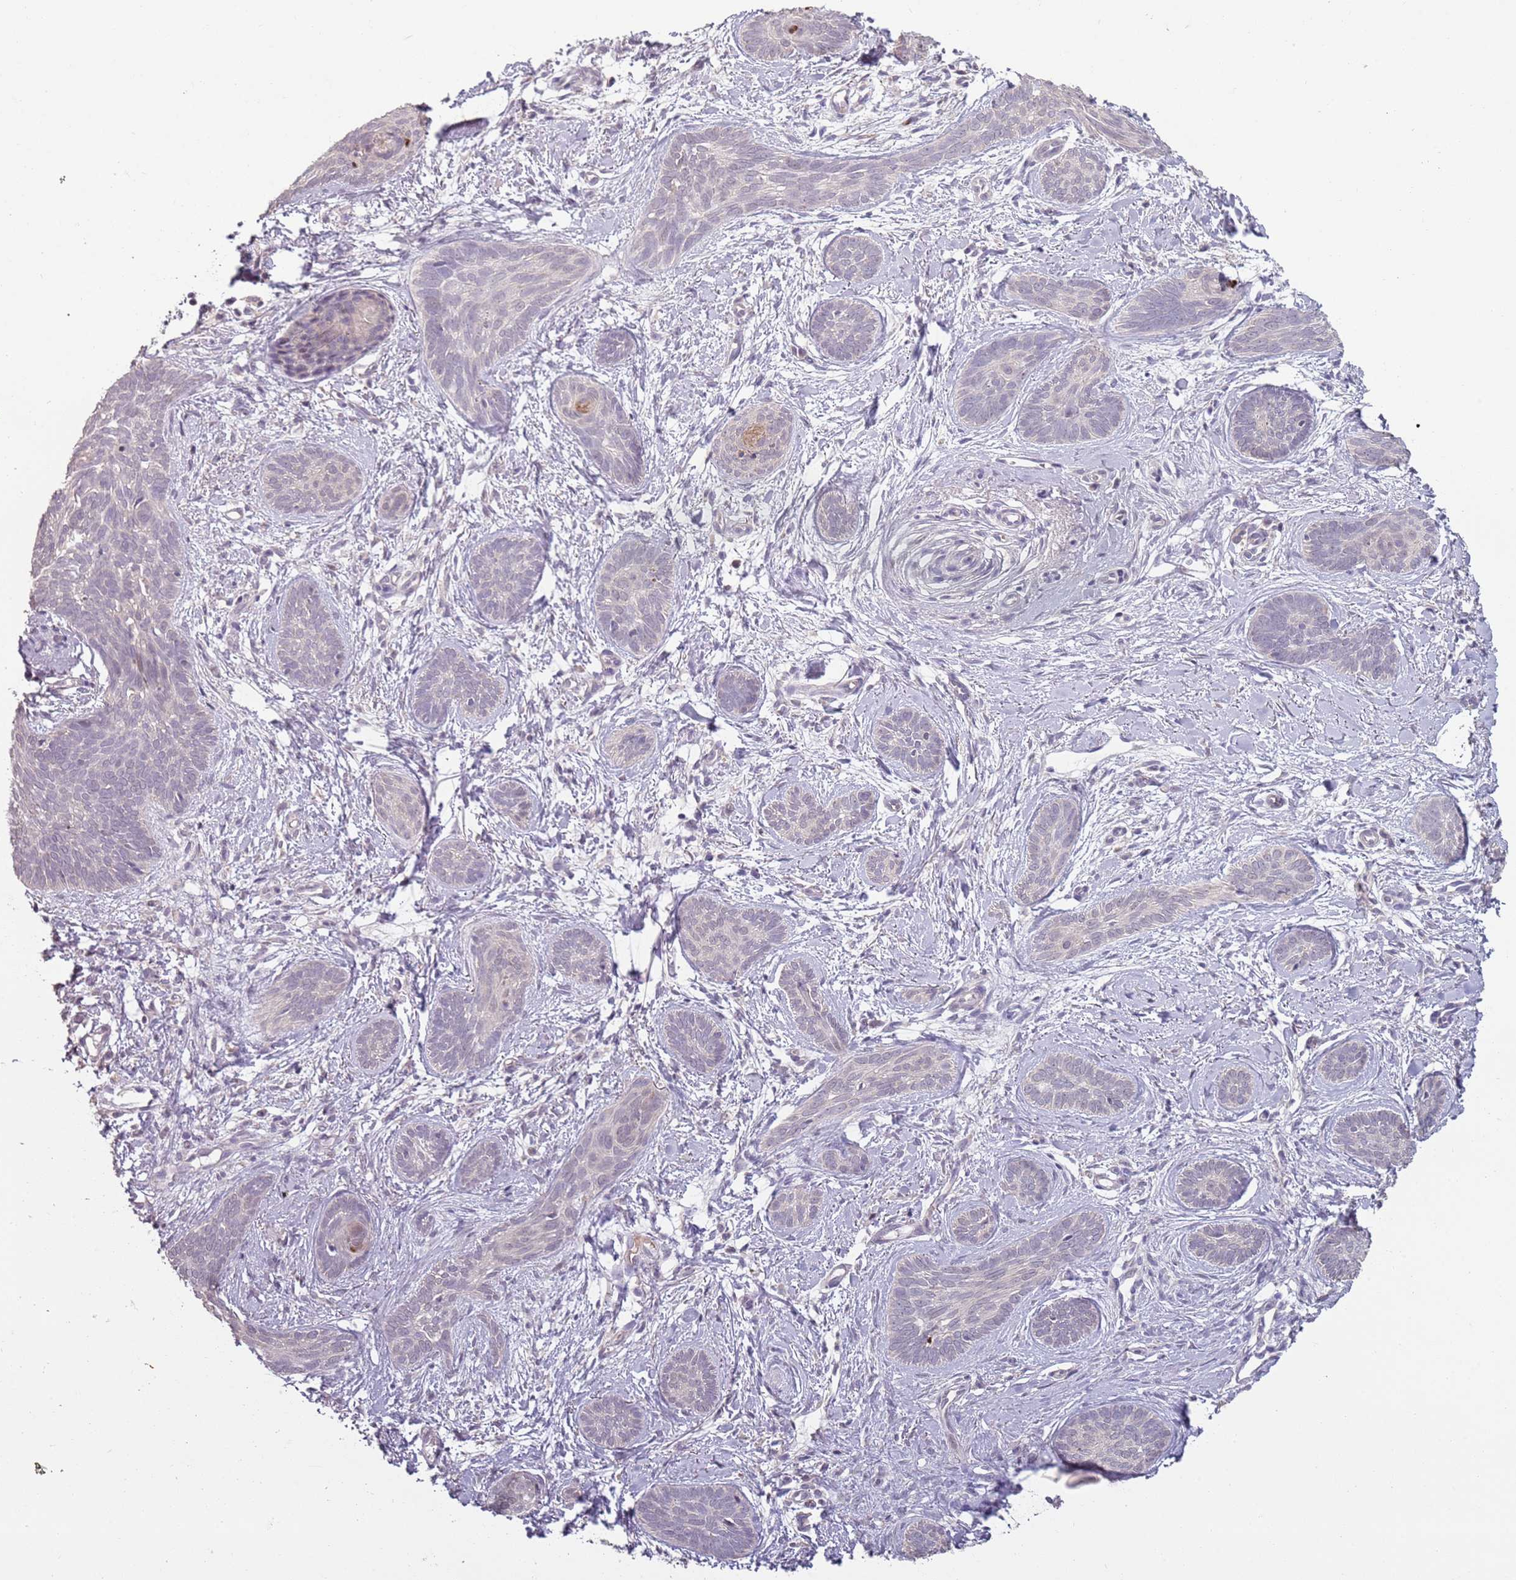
{"staining": {"intensity": "negative", "quantity": "none", "location": "none"}, "tissue": "skin cancer", "cell_type": "Tumor cells", "image_type": "cancer", "snomed": [{"axis": "morphology", "description": "Basal cell carcinoma"}, {"axis": "topography", "description": "Skin"}], "caption": "Tumor cells show no significant positivity in basal cell carcinoma (skin). (DAB (3,3'-diaminobenzidine) immunohistochemistry (IHC), high magnification).", "gene": "TEKT4", "patient": {"sex": "female", "age": 81}}